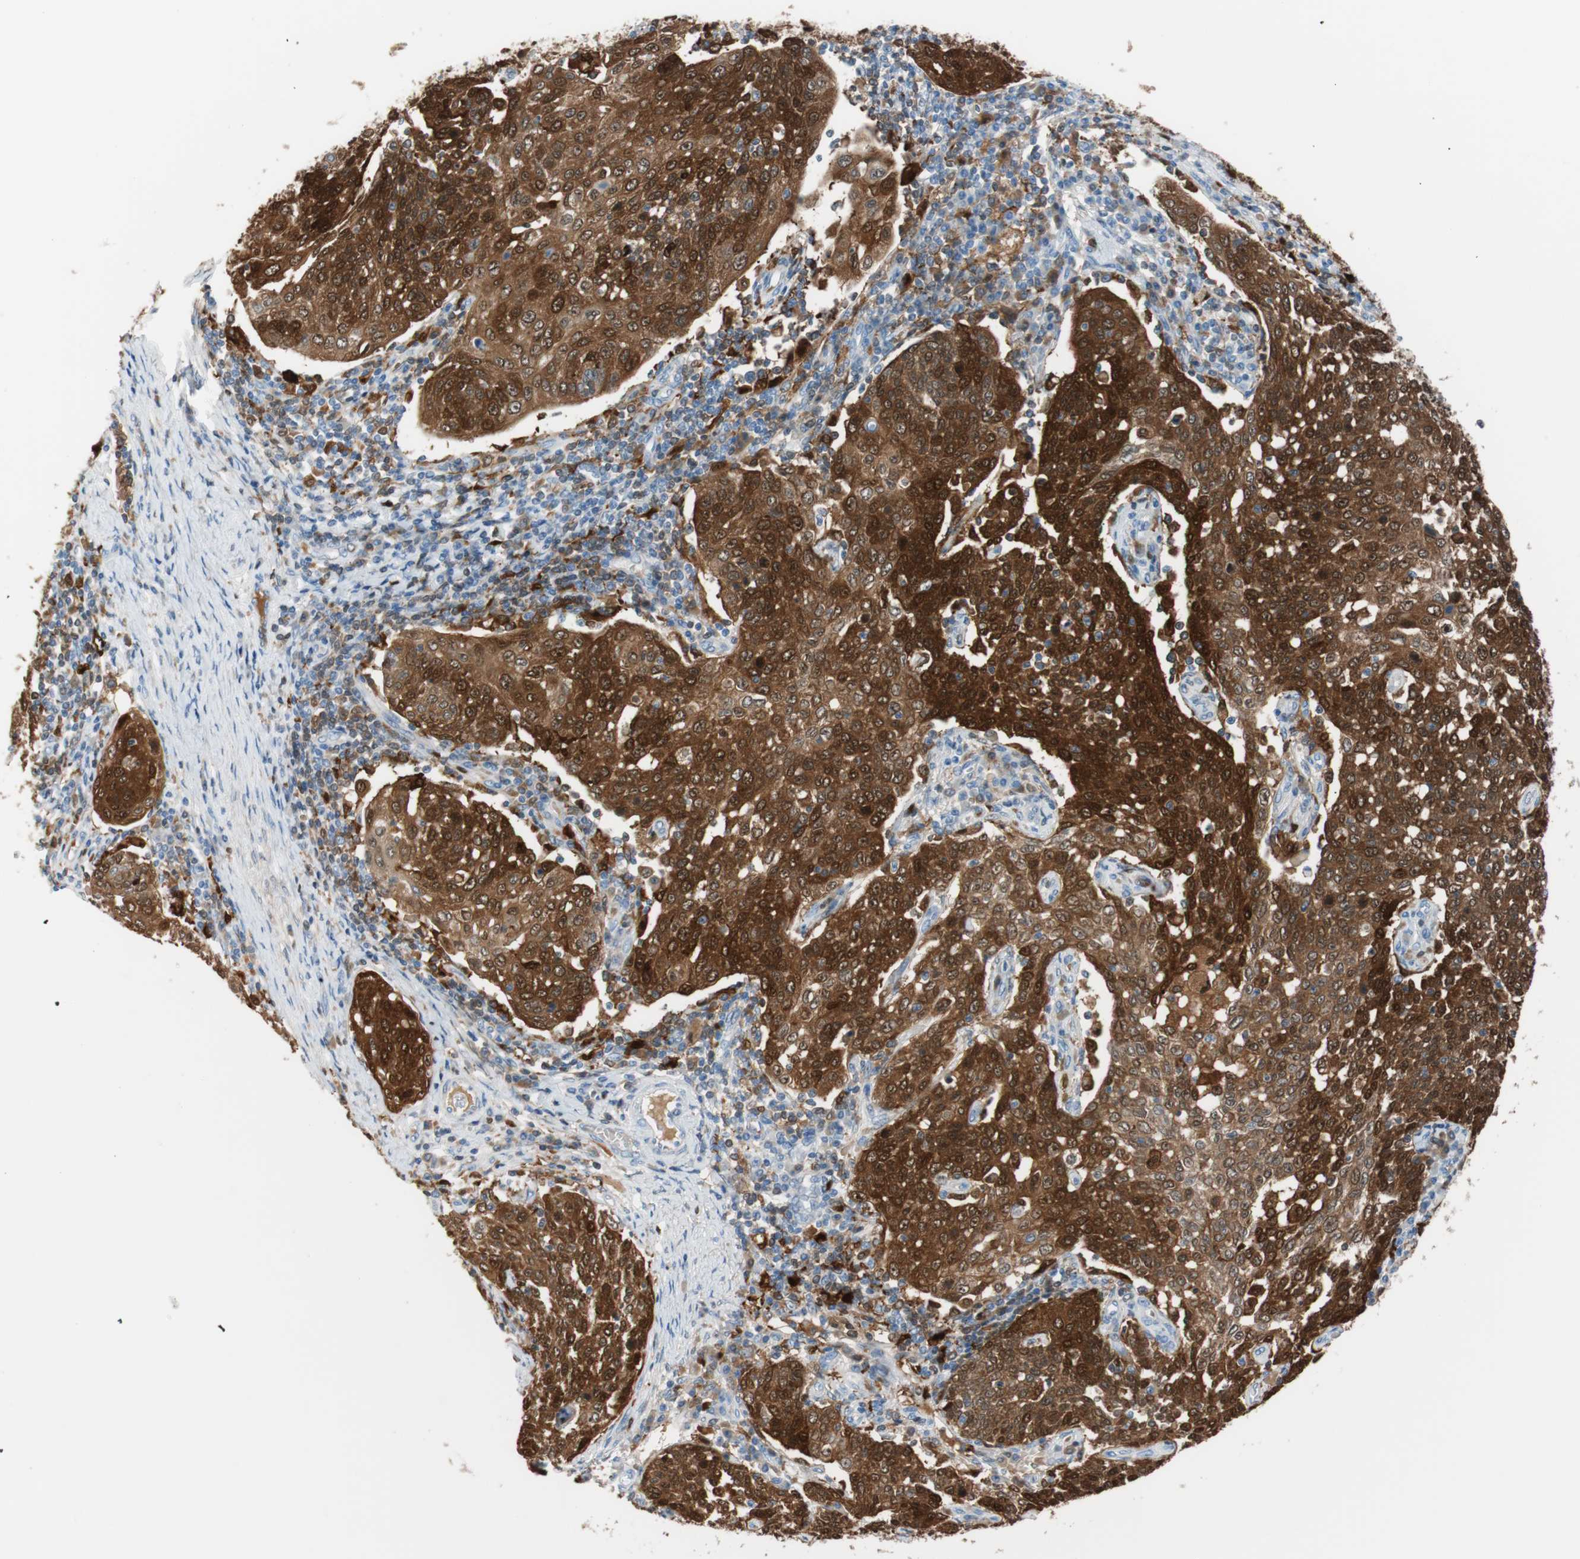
{"staining": {"intensity": "strong", "quantity": ">75%", "location": "cytoplasmic/membranous,nuclear"}, "tissue": "cervical cancer", "cell_type": "Tumor cells", "image_type": "cancer", "snomed": [{"axis": "morphology", "description": "Squamous cell carcinoma, NOS"}, {"axis": "topography", "description": "Cervix"}], "caption": "Immunohistochemical staining of human cervical squamous cell carcinoma shows strong cytoplasmic/membranous and nuclear protein expression in about >75% of tumor cells. (Brightfield microscopy of DAB IHC at high magnification).", "gene": "IL18", "patient": {"sex": "female", "age": 34}}